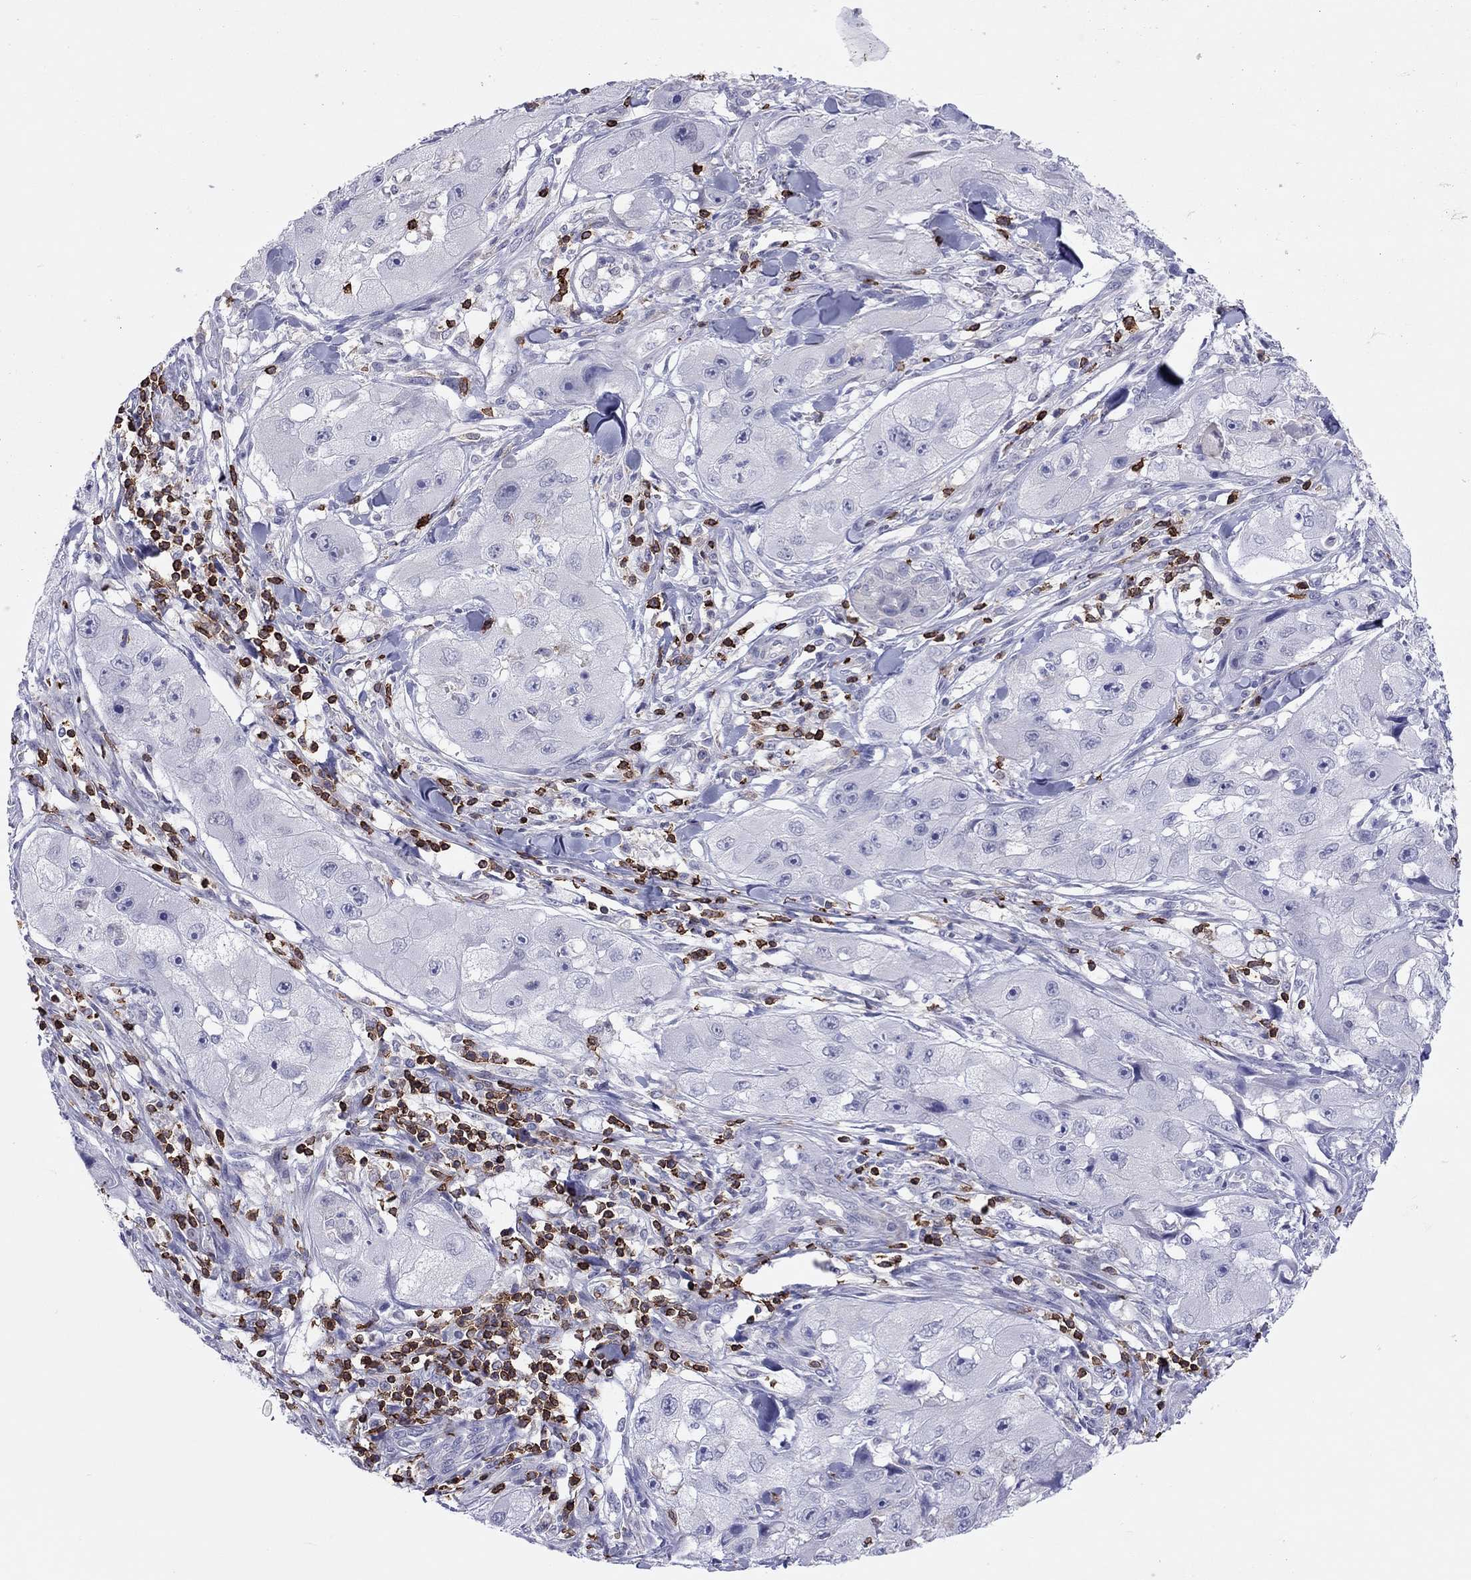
{"staining": {"intensity": "negative", "quantity": "none", "location": "none"}, "tissue": "skin cancer", "cell_type": "Tumor cells", "image_type": "cancer", "snomed": [{"axis": "morphology", "description": "Squamous cell carcinoma, NOS"}, {"axis": "topography", "description": "Skin"}, {"axis": "topography", "description": "Subcutis"}], "caption": "Human skin cancer stained for a protein using immunohistochemistry displays no positivity in tumor cells.", "gene": "MND1", "patient": {"sex": "male", "age": 73}}